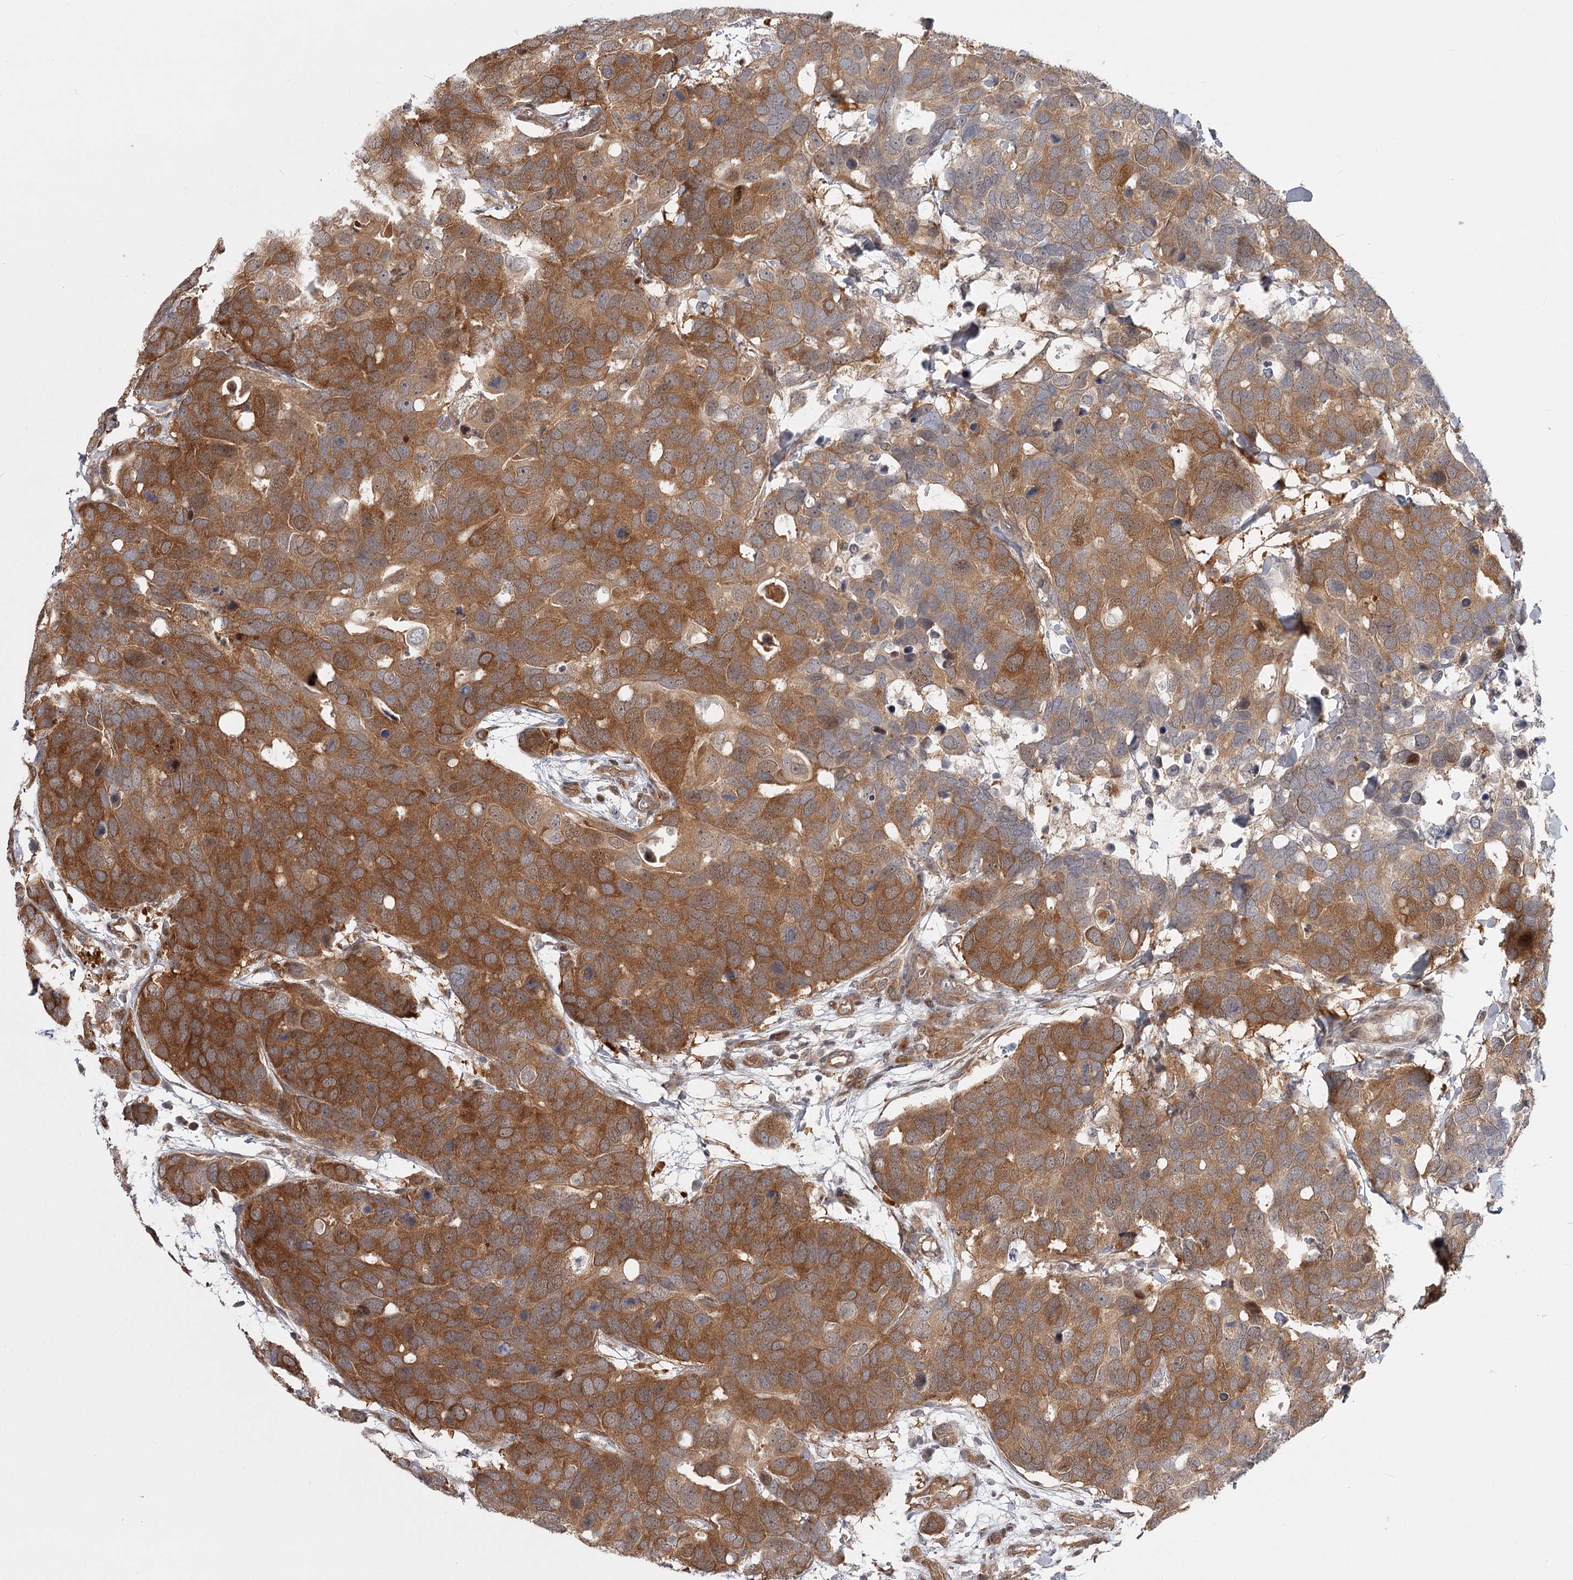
{"staining": {"intensity": "moderate", "quantity": ">75%", "location": "cytoplasmic/membranous"}, "tissue": "breast cancer", "cell_type": "Tumor cells", "image_type": "cancer", "snomed": [{"axis": "morphology", "description": "Duct carcinoma"}, {"axis": "topography", "description": "Breast"}], "caption": "Immunohistochemical staining of human breast invasive ductal carcinoma demonstrates medium levels of moderate cytoplasmic/membranous protein staining in approximately >75% of tumor cells.", "gene": "CCNG2", "patient": {"sex": "female", "age": 83}}